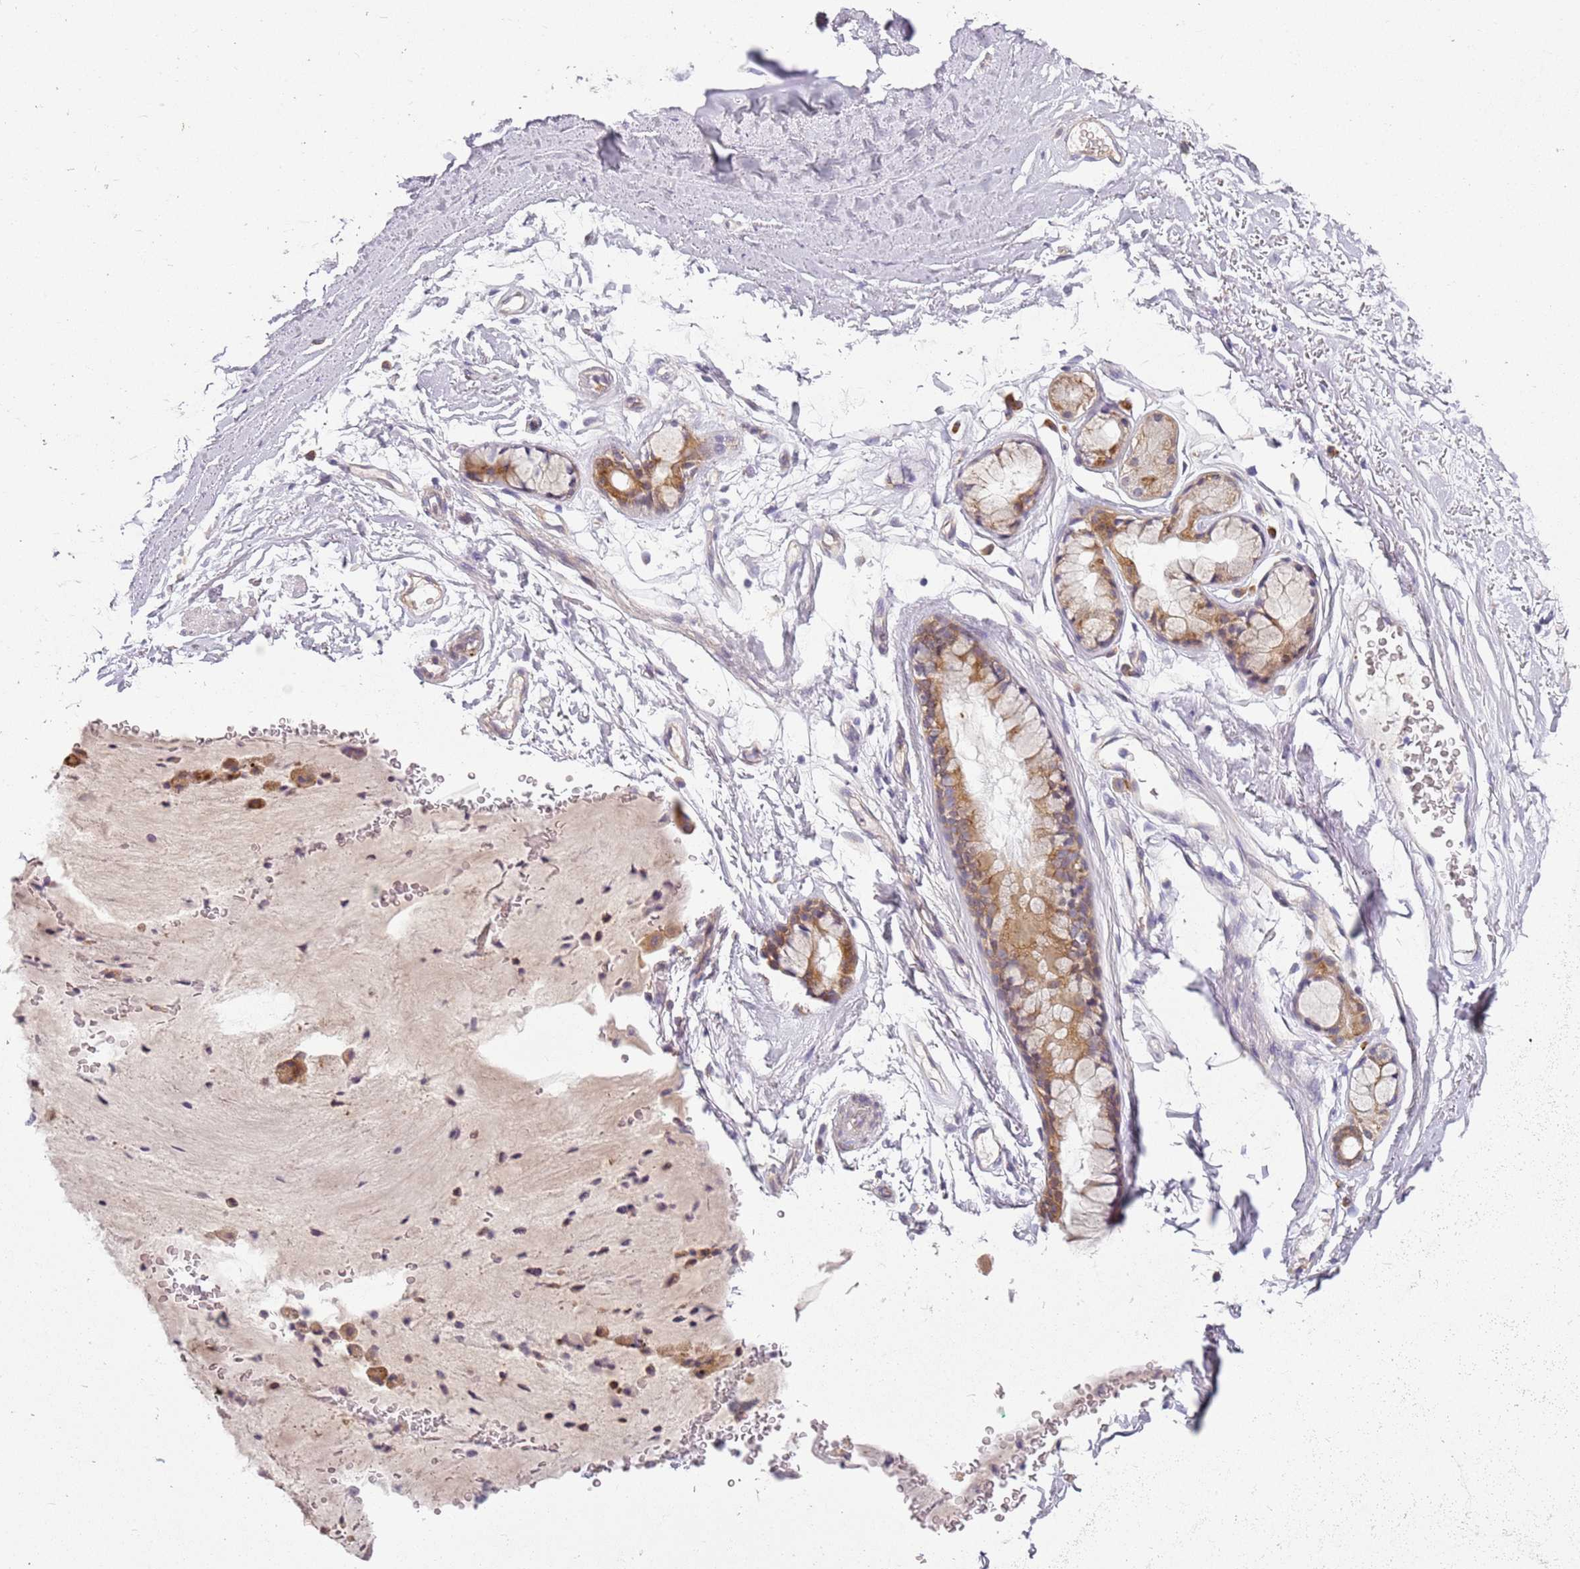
{"staining": {"intensity": "negative", "quantity": "none", "location": "none"}, "tissue": "adipose tissue", "cell_type": "Adipocytes", "image_type": "normal", "snomed": [{"axis": "morphology", "description": "Normal tissue, NOS"}, {"axis": "topography", "description": "Lymph node"}, {"axis": "topography", "description": "Bronchus"}], "caption": "IHC micrograph of normal human adipose tissue stained for a protein (brown), which displays no staining in adipocytes.", "gene": "RPS28", "patient": {"sex": "male", "age": 63}}